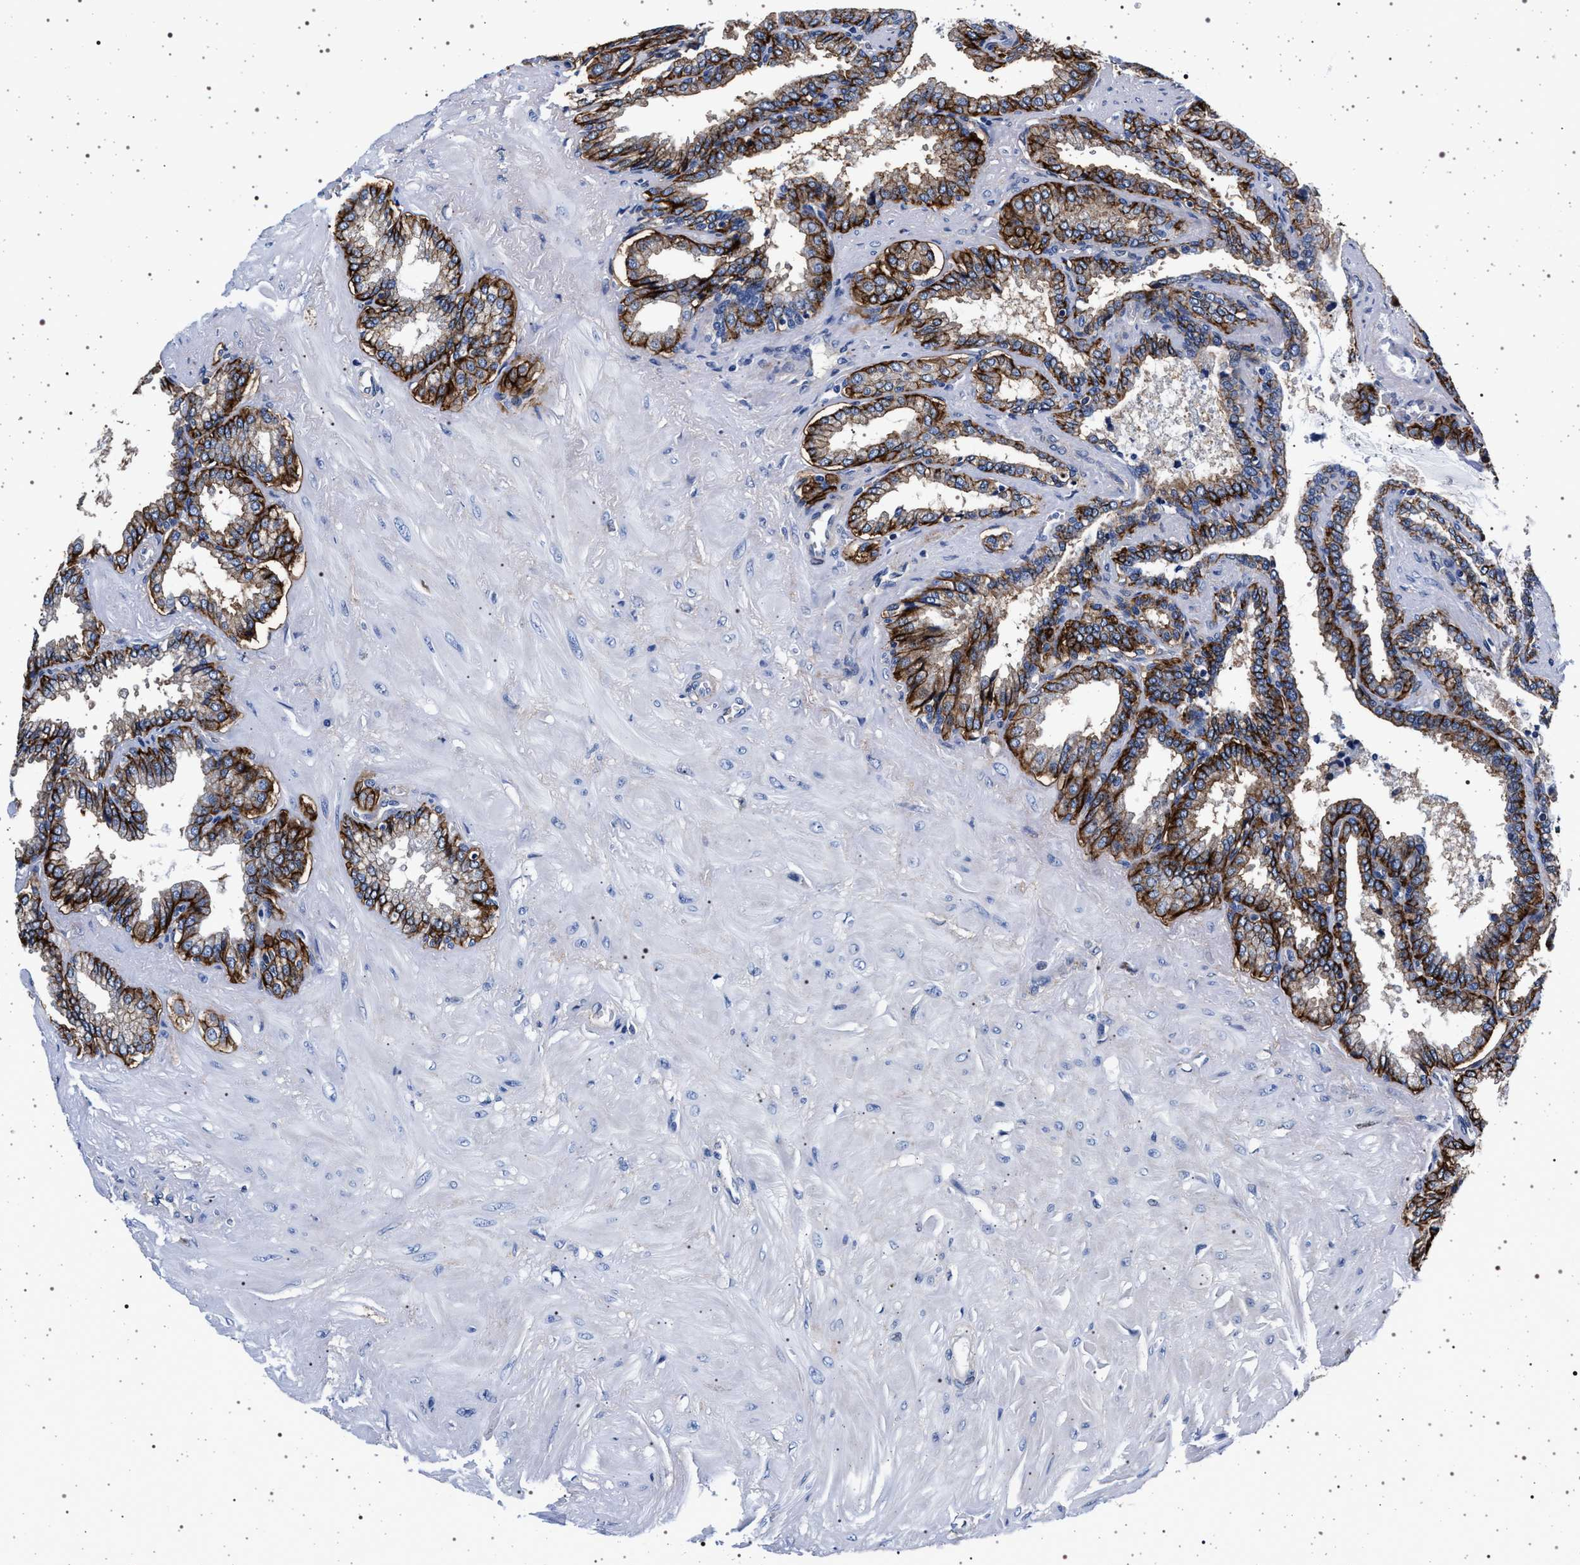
{"staining": {"intensity": "strong", "quantity": ">75%", "location": "cytoplasmic/membranous"}, "tissue": "seminal vesicle", "cell_type": "Glandular cells", "image_type": "normal", "snomed": [{"axis": "morphology", "description": "Normal tissue, NOS"}, {"axis": "topography", "description": "Seminal veicle"}], "caption": "A high amount of strong cytoplasmic/membranous expression is identified in approximately >75% of glandular cells in normal seminal vesicle.", "gene": "SLC9A1", "patient": {"sex": "male", "age": 46}}